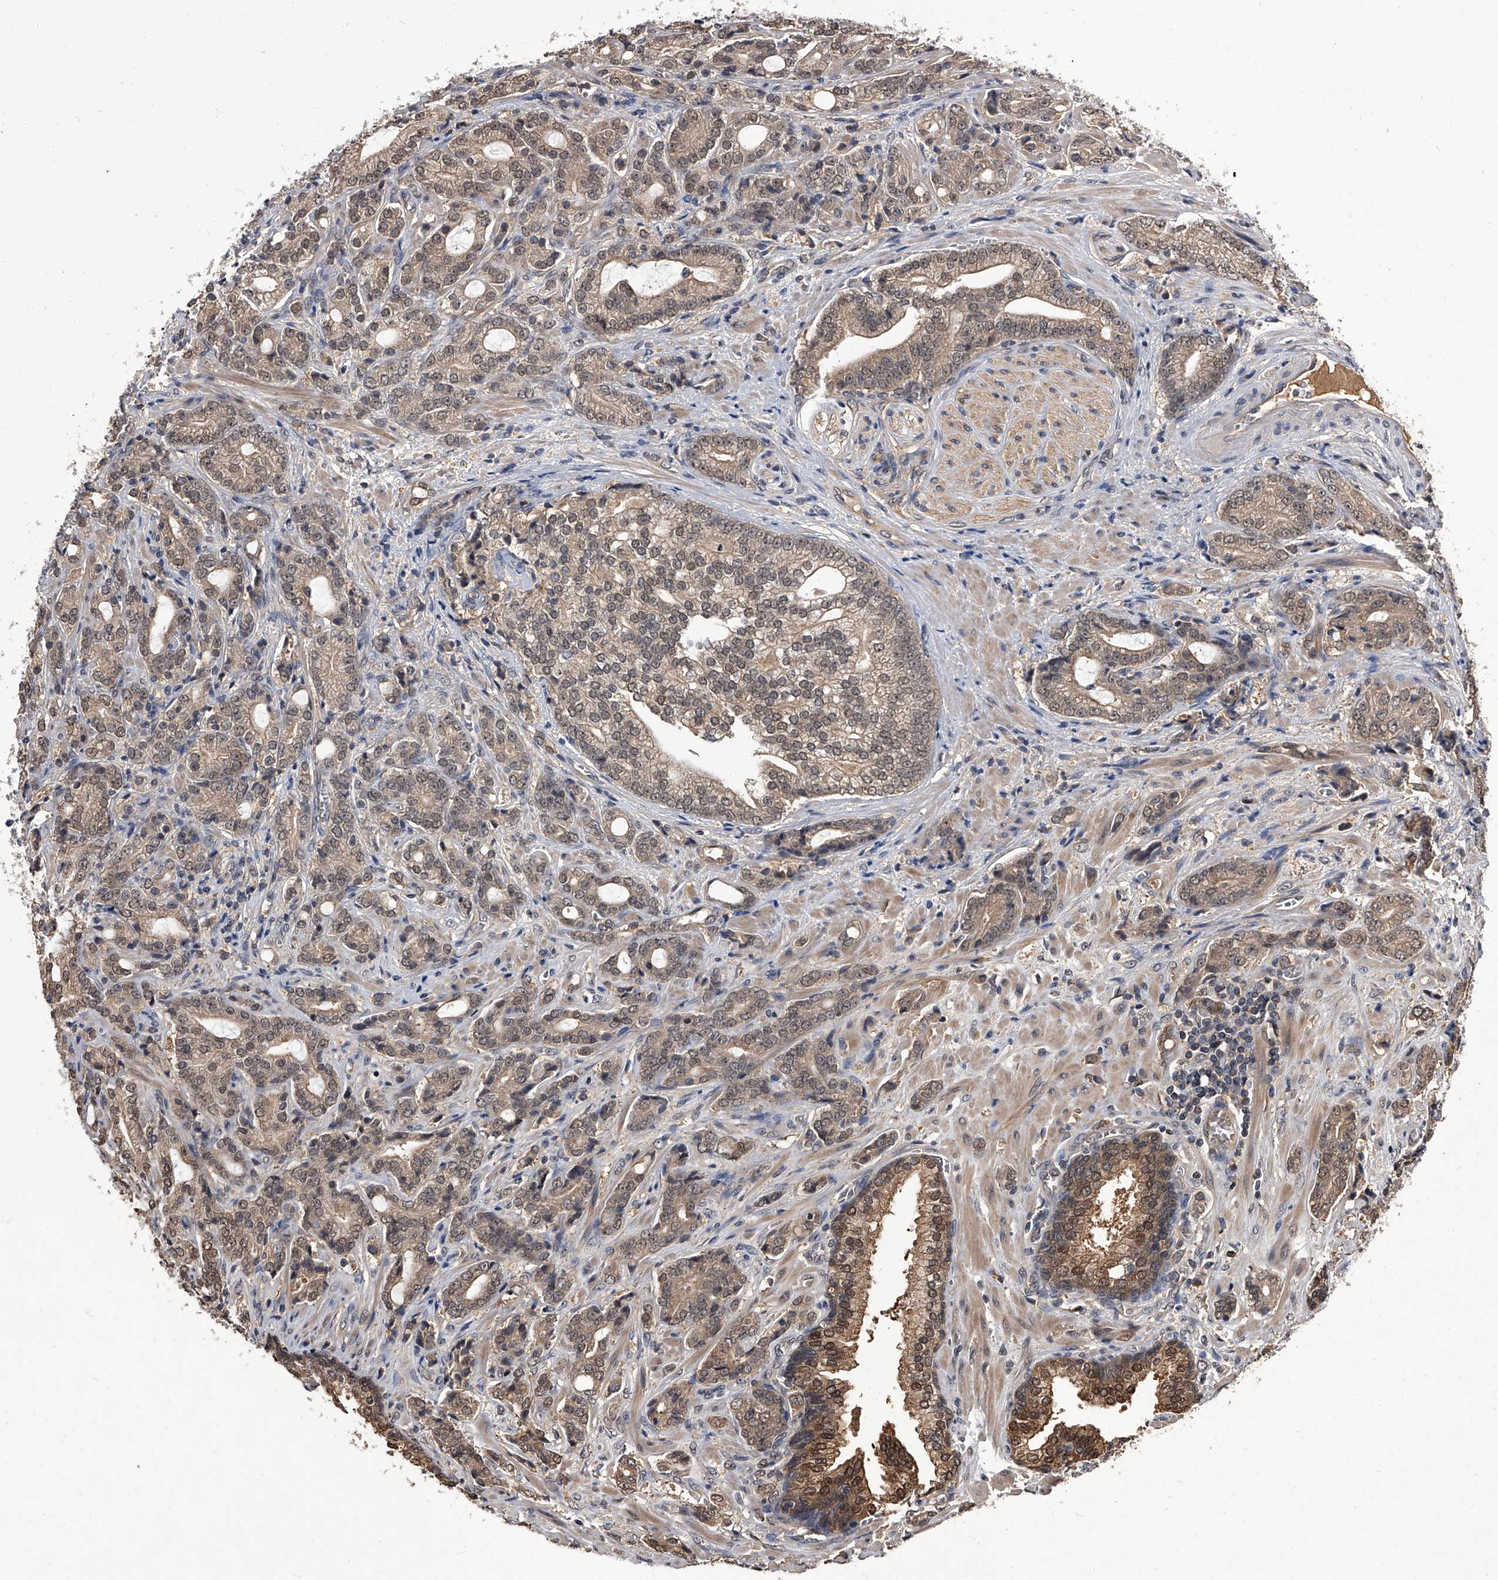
{"staining": {"intensity": "moderate", "quantity": ">75%", "location": "cytoplasmic/membranous,nuclear"}, "tissue": "prostate cancer", "cell_type": "Tumor cells", "image_type": "cancer", "snomed": [{"axis": "morphology", "description": "Adenocarcinoma, High grade"}, {"axis": "topography", "description": "Prostate"}], "caption": "Tumor cells demonstrate moderate cytoplasmic/membranous and nuclear positivity in about >75% of cells in prostate cancer. (DAB IHC, brown staining for protein, blue staining for nuclei).", "gene": "SLC18B1", "patient": {"sex": "male", "age": 57}}